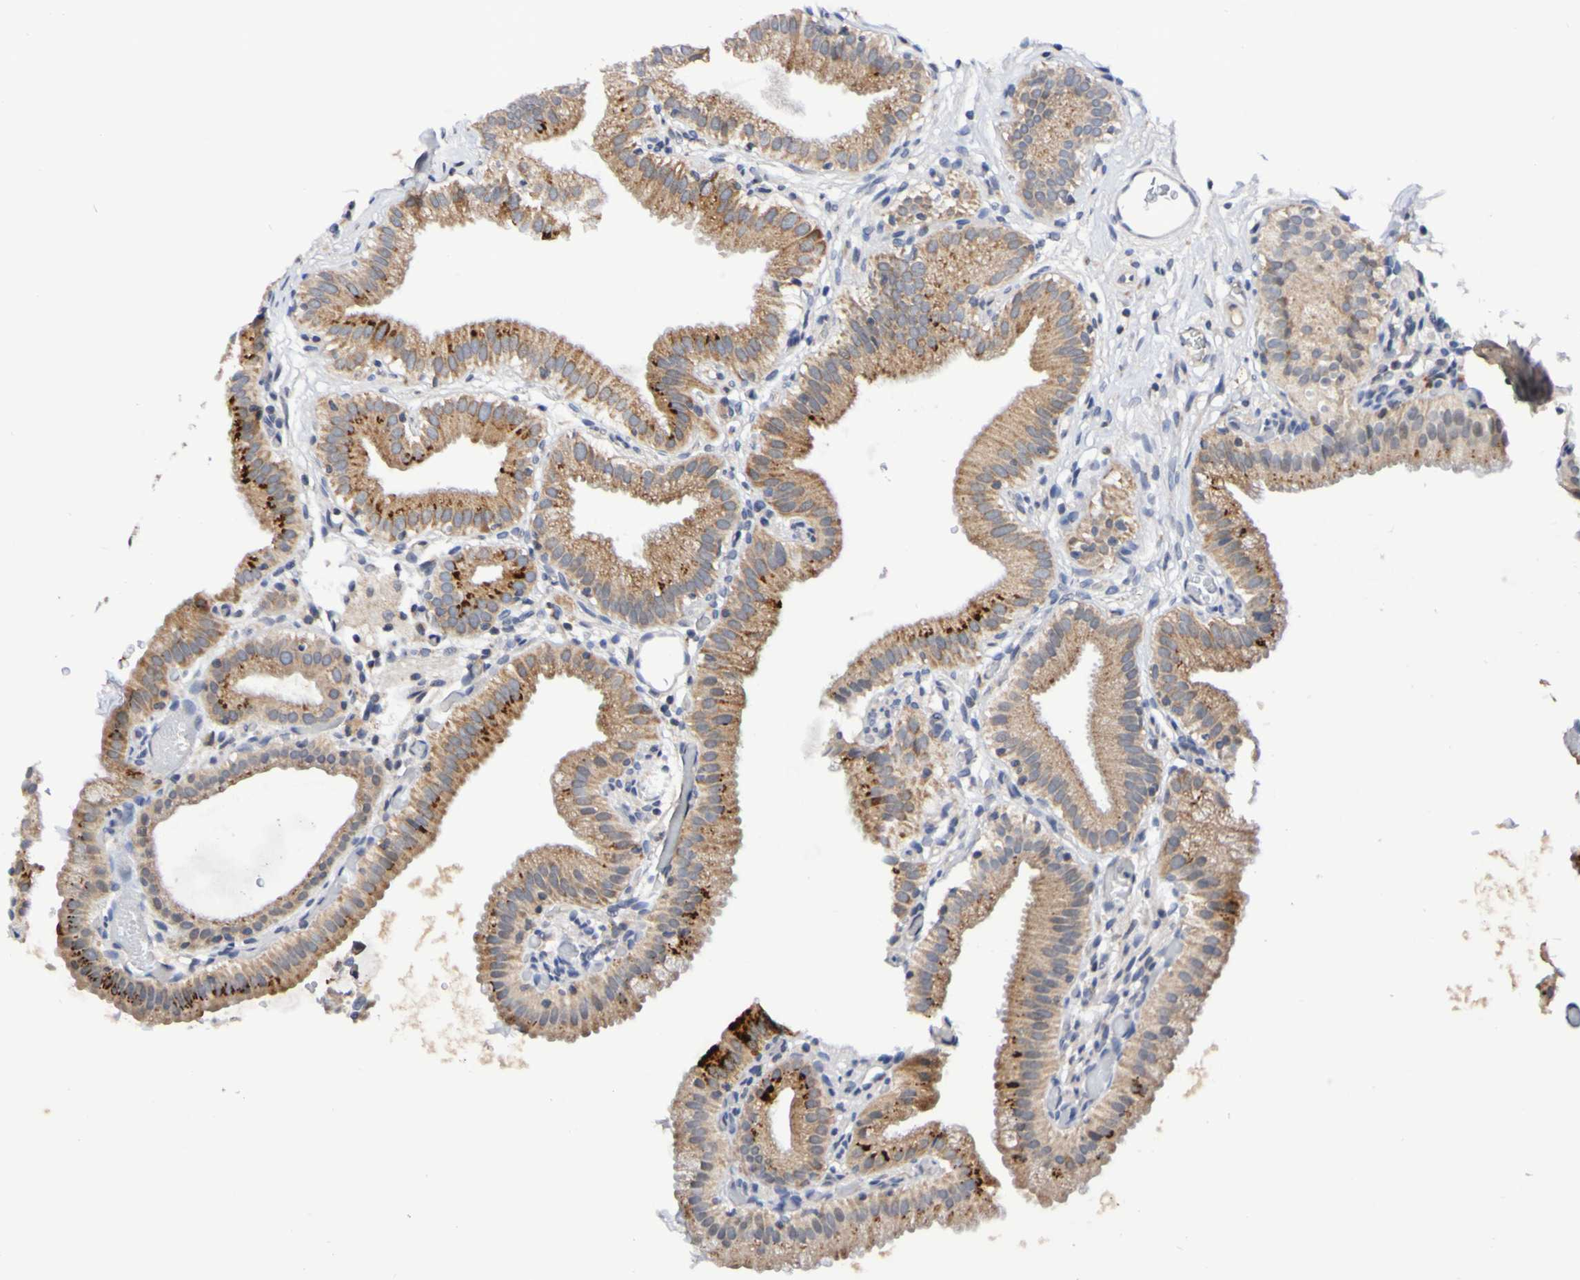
{"staining": {"intensity": "strong", "quantity": "<25%", "location": "cytoplasmic/membranous"}, "tissue": "gallbladder", "cell_type": "Glandular cells", "image_type": "normal", "snomed": [{"axis": "morphology", "description": "Normal tissue, NOS"}, {"axis": "topography", "description": "Gallbladder"}], "caption": "Immunohistochemistry (DAB) staining of benign gallbladder reveals strong cytoplasmic/membranous protein expression in about <25% of glandular cells. (Stains: DAB in brown, nuclei in blue, Microscopy: brightfield microscopy at high magnification).", "gene": "PTP4A2", "patient": {"sex": "male", "age": 54}}